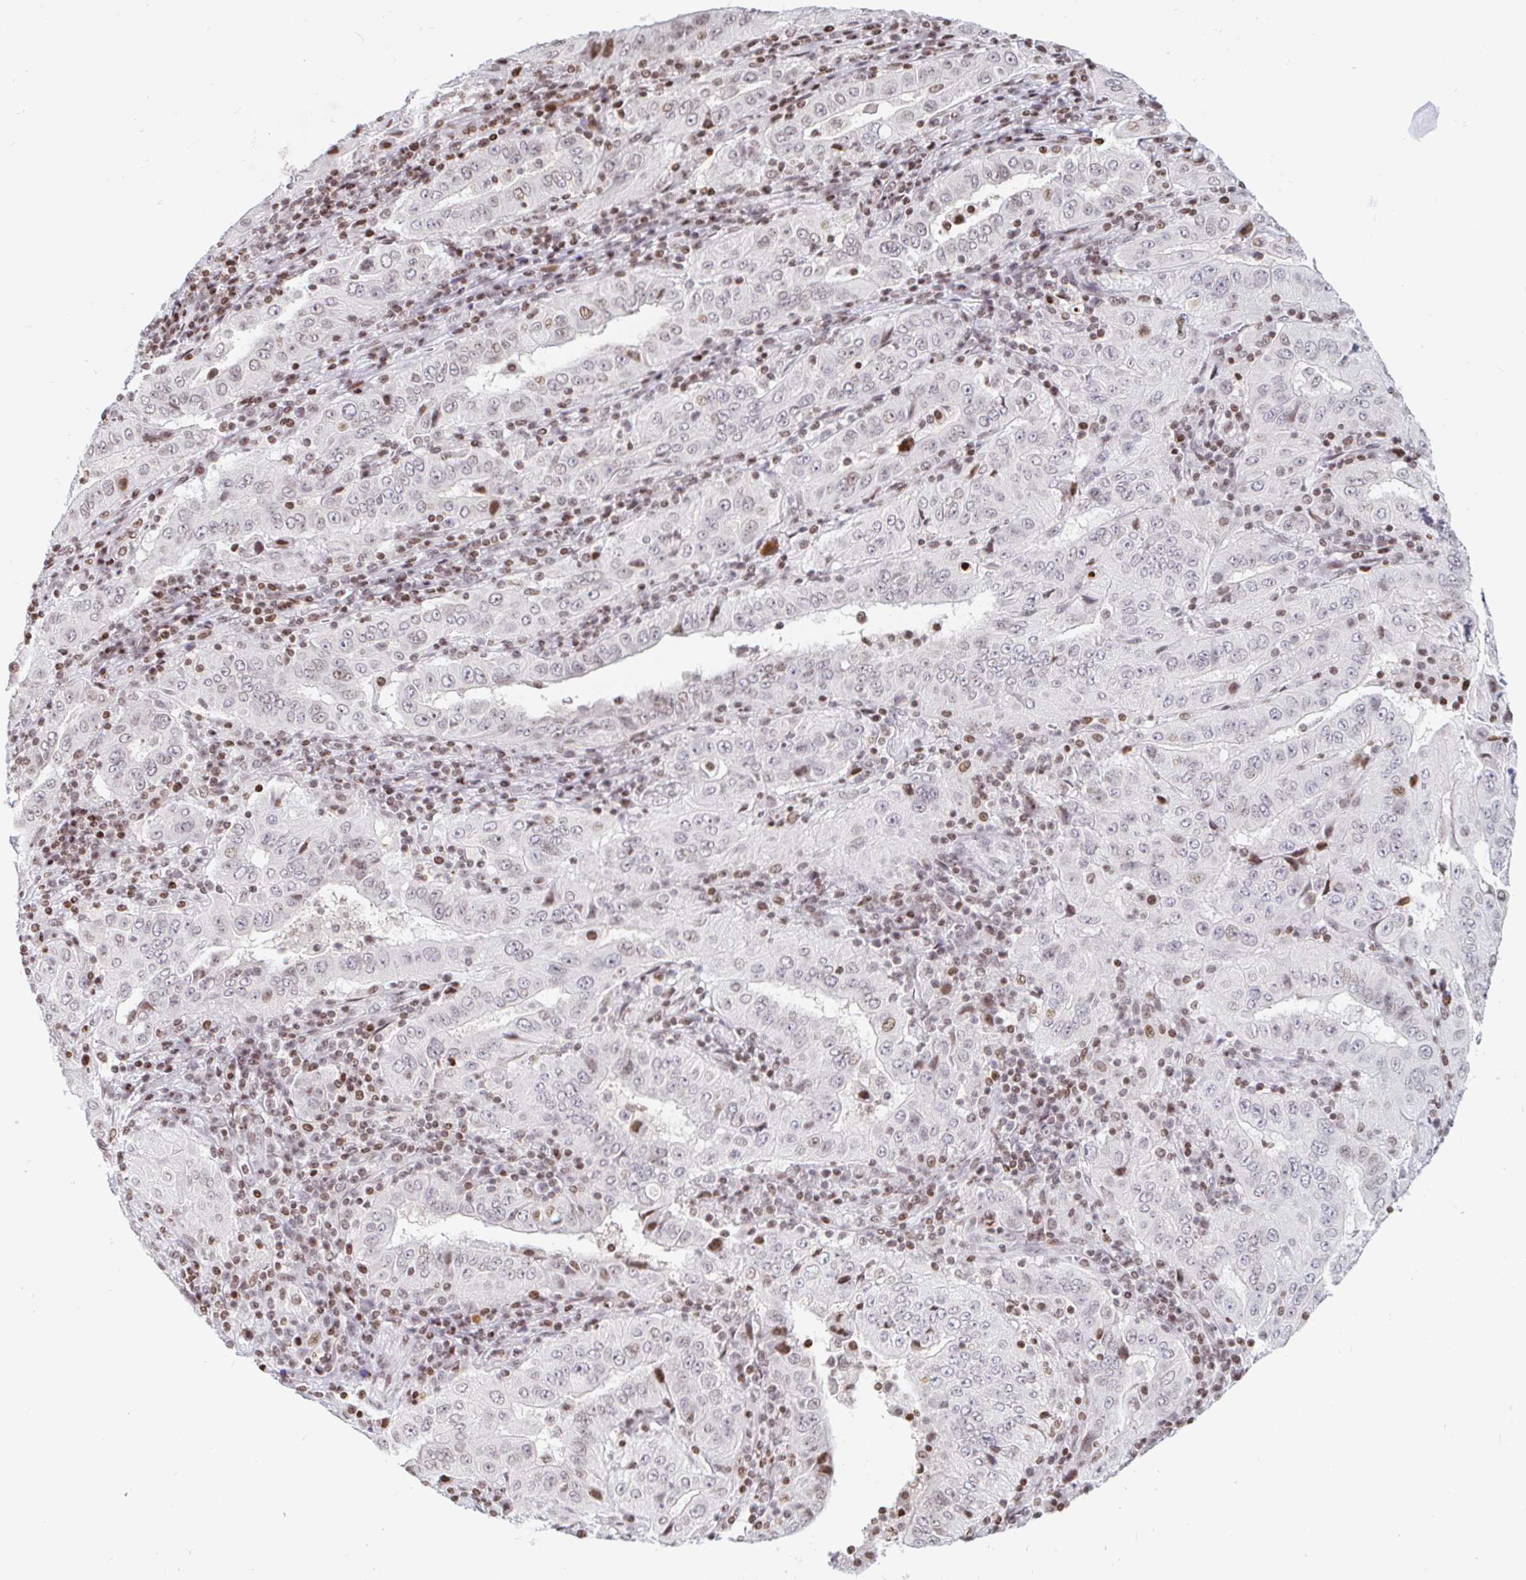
{"staining": {"intensity": "negative", "quantity": "none", "location": "none"}, "tissue": "pancreatic cancer", "cell_type": "Tumor cells", "image_type": "cancer", "snomed": [{"axis": "morphology", "description": "Adenocarcinoma, NOS"}, {"axis": "topography", "description": "Pancreas"}], "caption": "High magnification brightfield microscopy of pancreatic cancer (adenocarcinoma) stained with DAB (brown) and counterstained with hematoxylin (blue): tumor cells show no significant positivity. Brightfield microscopy of immunohistochemistry (IHC) stained with DAB (3,3'-diaminobenzidine) (brown) and hematoxylin (blue), captured at high magnification.", "gene": "HOXC10", "patient": {"sex": "male", "age": 63}}